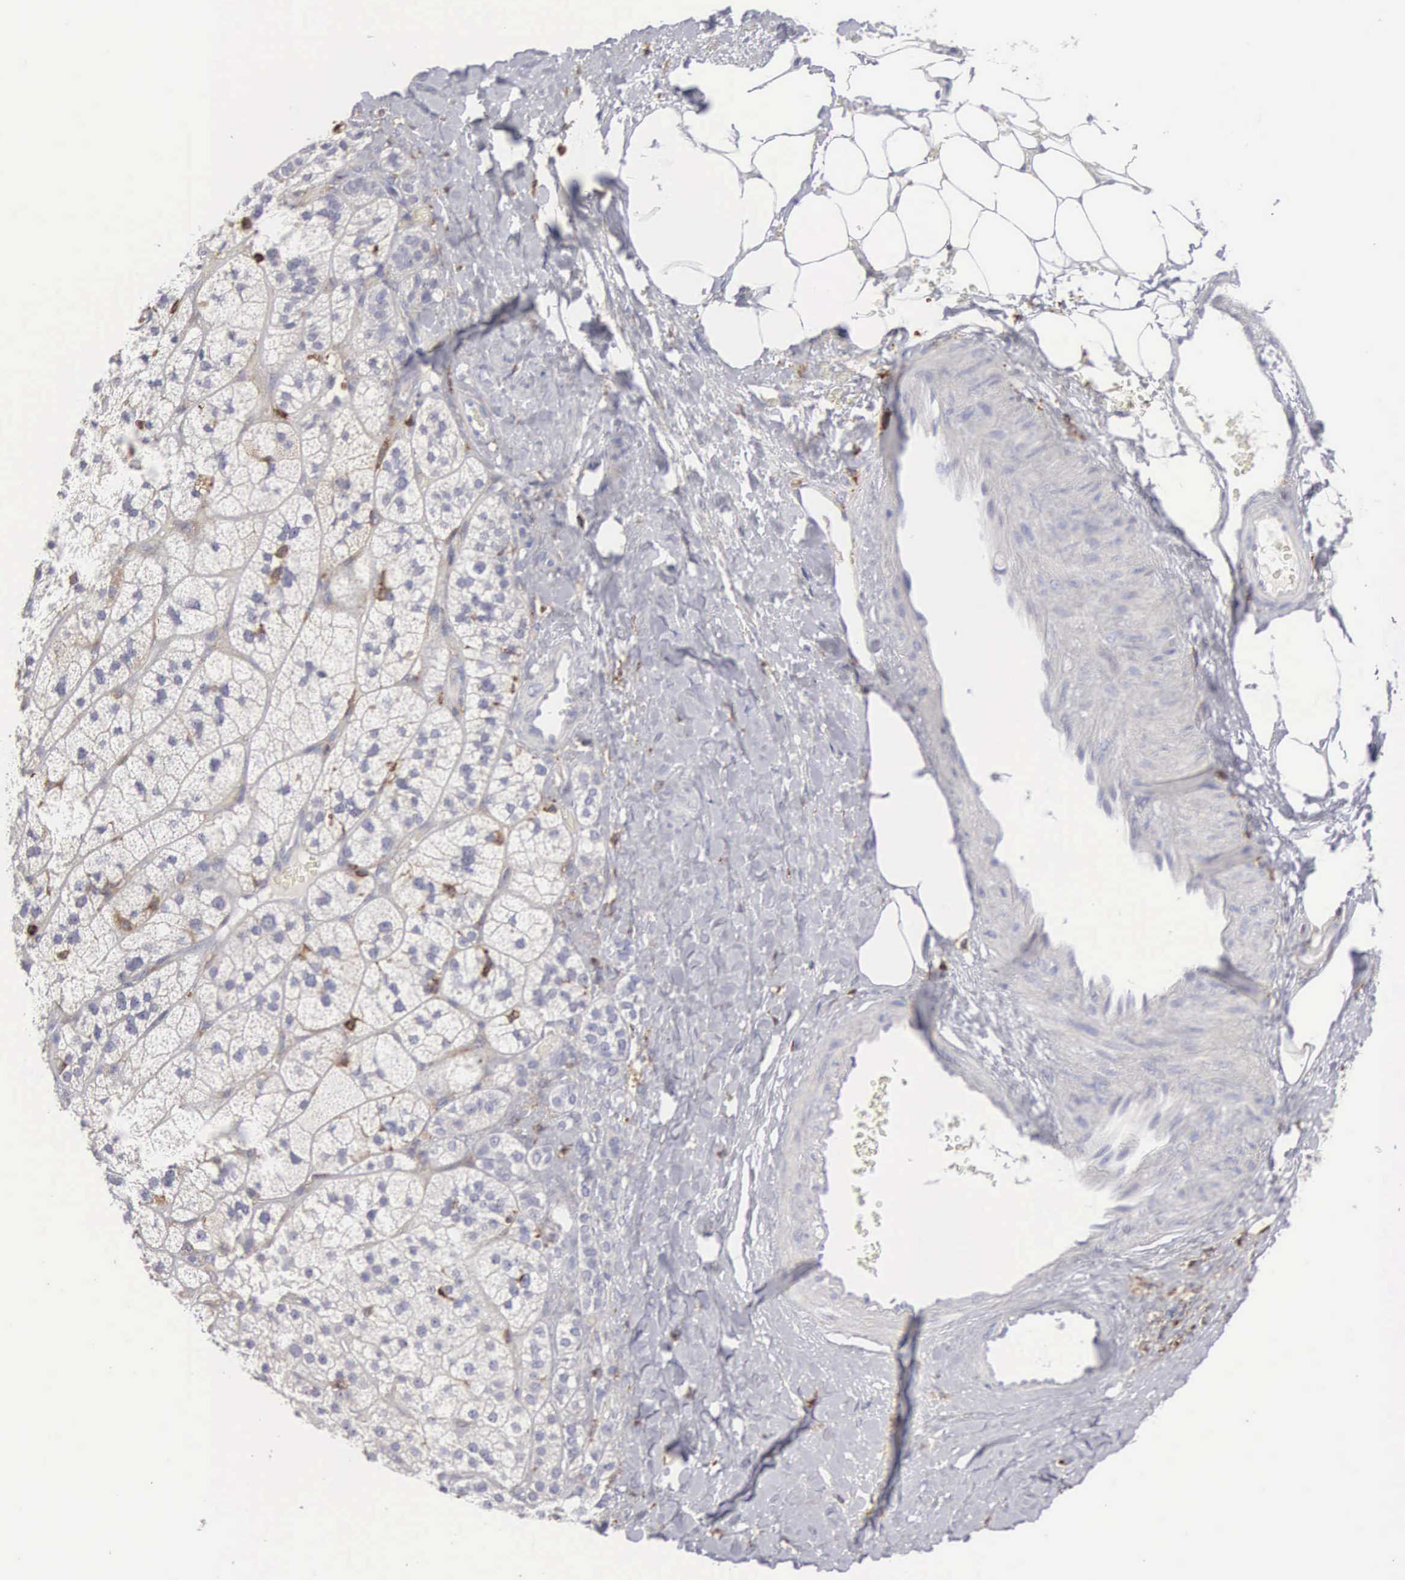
{"staining": {"intensity": "strong", "quantity": "<25%", "location": "cytoplasmic/membranous,nuclear"}, "tissue": "adrenal gland", "cell_type": "Glandular cells", "image_type": "normal", "snomed": [{"axis": "morphology", "description": "Normal tissue, NOS"}, {"axis": "topography", "description": "Adrenal gland"}], "caption": "Immunohistochemical staining of normal human adrenal gland demonstrates medium levels of strong cytoplasmic/membranous,nuclear expression in about <25% of glandular cells. Immunohistochemistry (ihc) stains the protein in brown and the nuclei are stained blue.", "gene": "ENSG00000285304", "patient": {"sex": "male", "age": 57}}